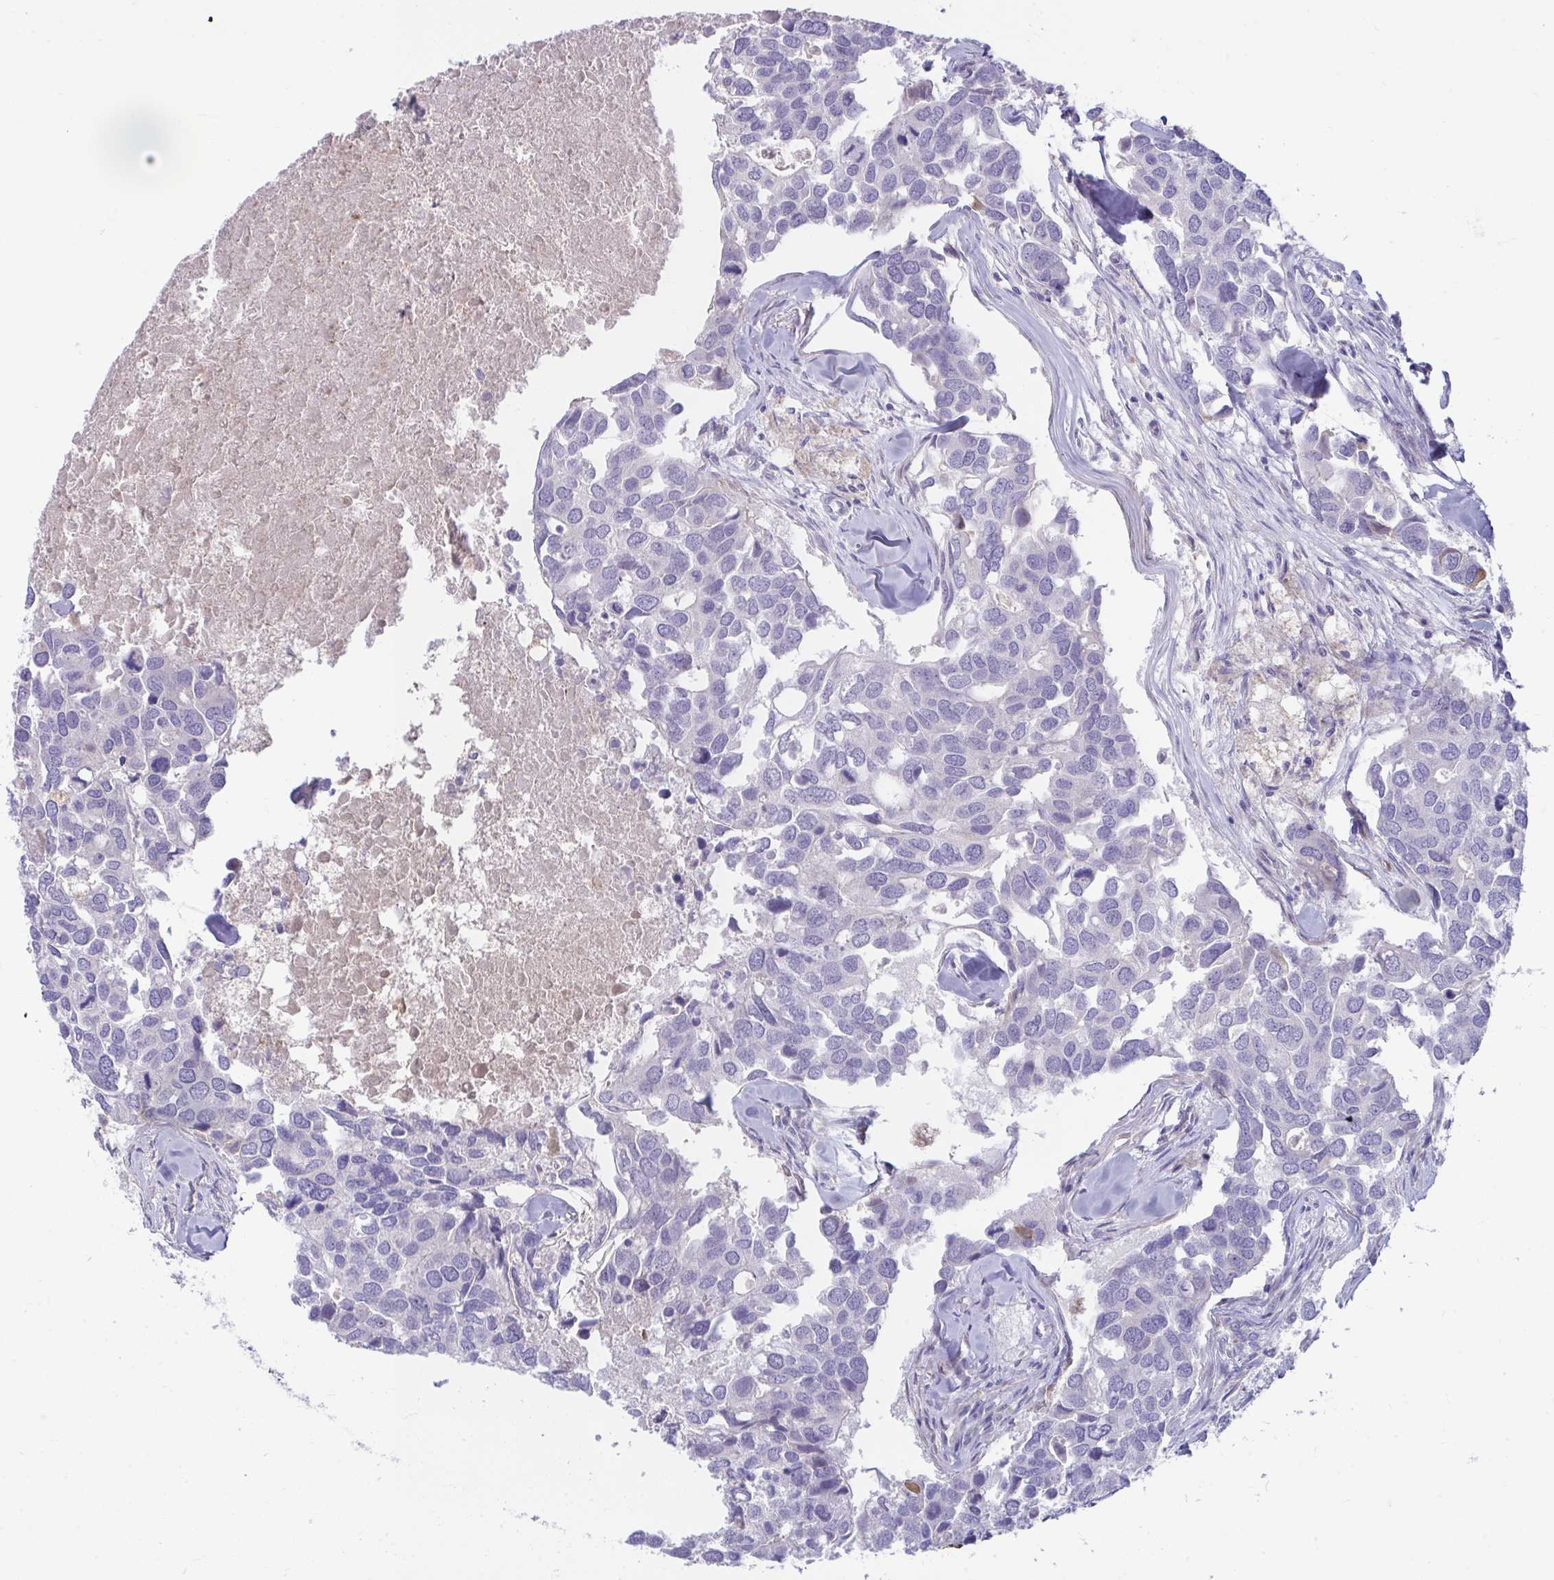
{"staining": {"intensity": "negative", "quantity": "none", "location": "none"}, "tissue": "breast cancer", "cell_type": "Tumor cells", "image_type": "cancer", "snomed": [{"axis": "morphology", "description": "Duct carcinoma"}, {"axis": "topography", "description": "Breast"}], "caption": "Tumor cells are negative for brown protein staining in breast cancer (infiltrating ductal carcinoma). (Immunohistochemistry (ihc), brightfield microscopy, high magnification).", "gene": "PIGZ", "patient": {"sex": "female", "age": 83}}